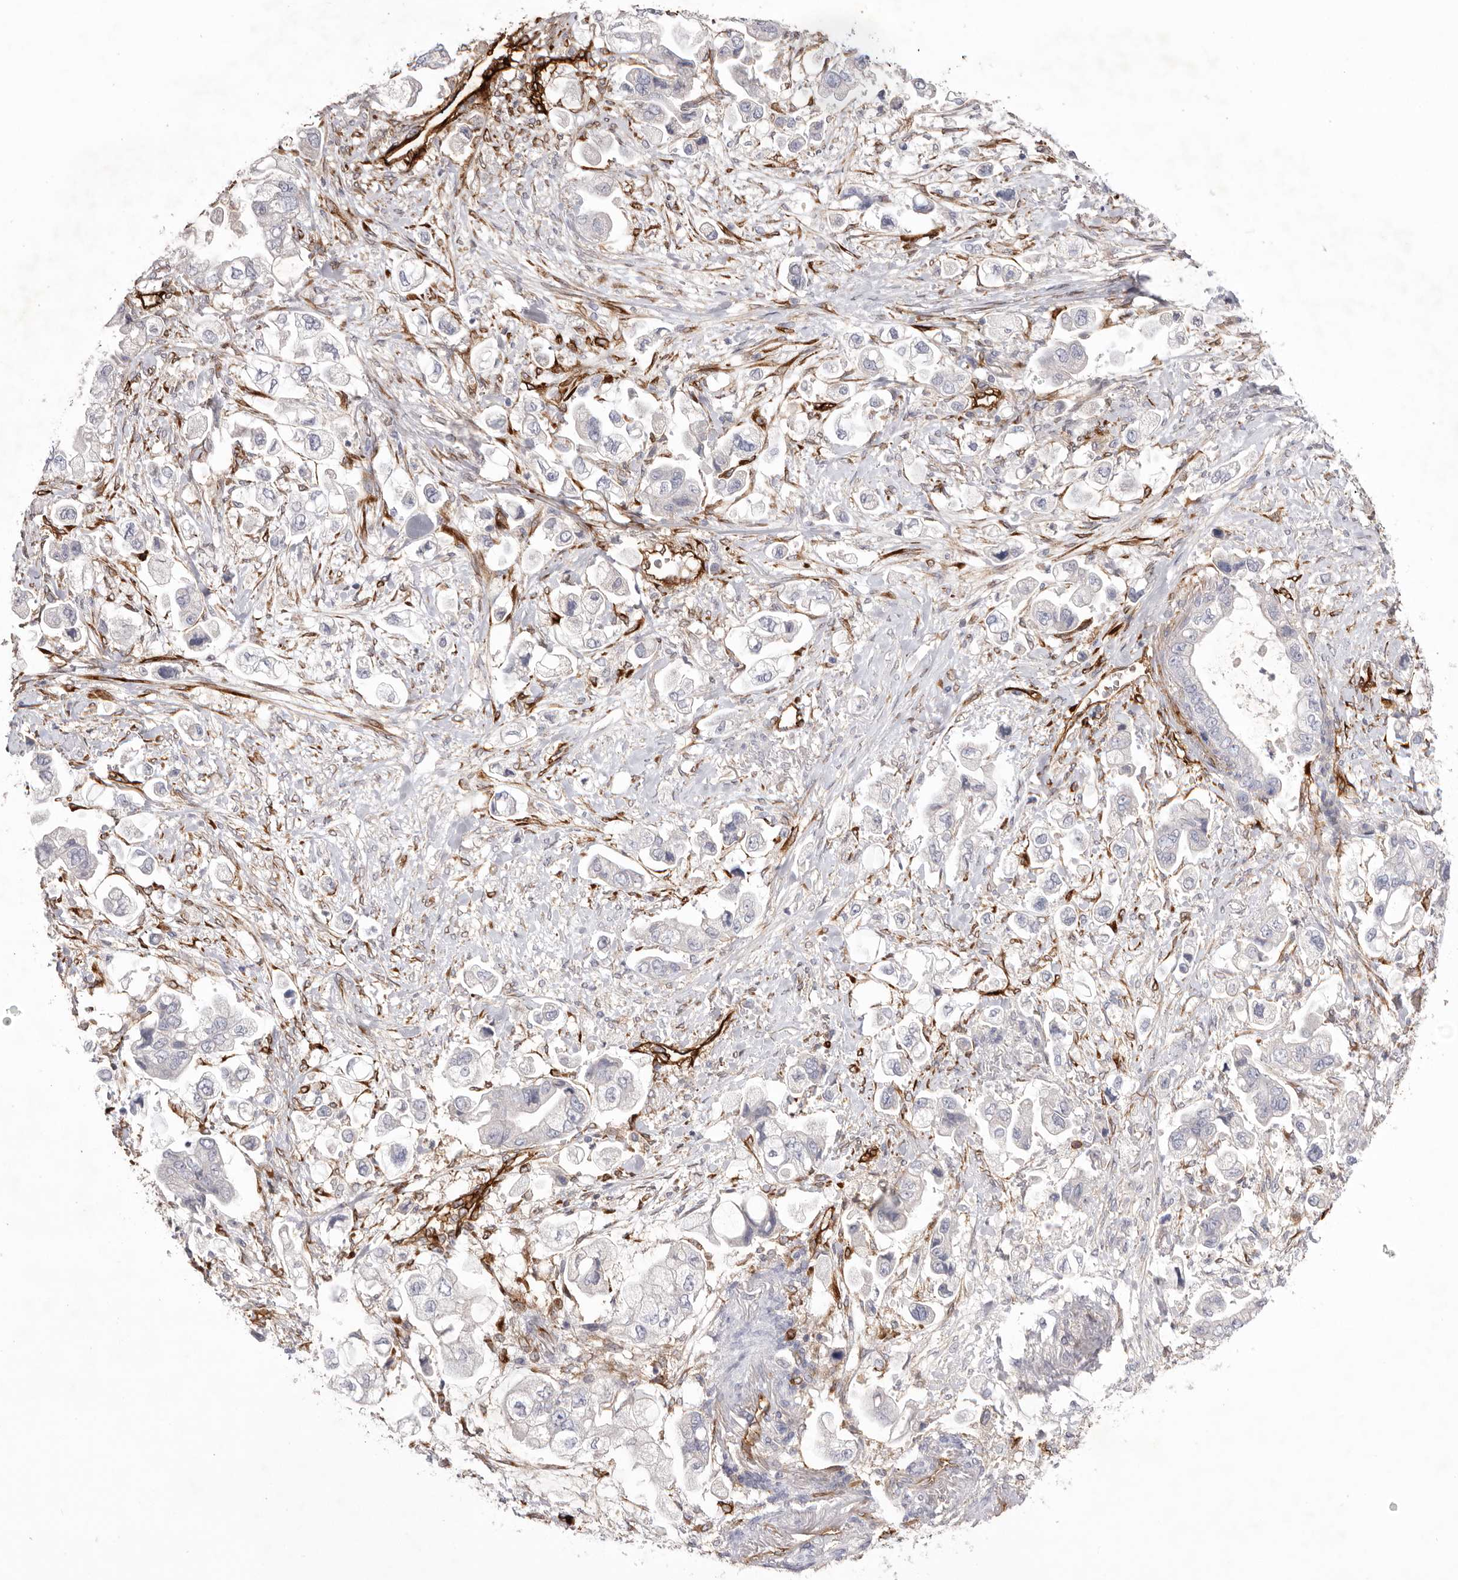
{"staining": {"intensity": "negative", "quantity": "none", "location": "none"}, "tissue": "stomach cancer", "cell_type": "Tumor cells", "image_type": "cancer", "snomed": [{"axis": "morphology", "description": "Adenocarcinoma, NOS"}, {"axis": "topography", "description": "Stomach"}], "caption": "Stomach cancer (adenocarcinoma) was stained to show a protein in brown. There is no significant expression in tumor cells.", "gene": "LRRC66", "patient": {"sex": "male", "age": 62}}